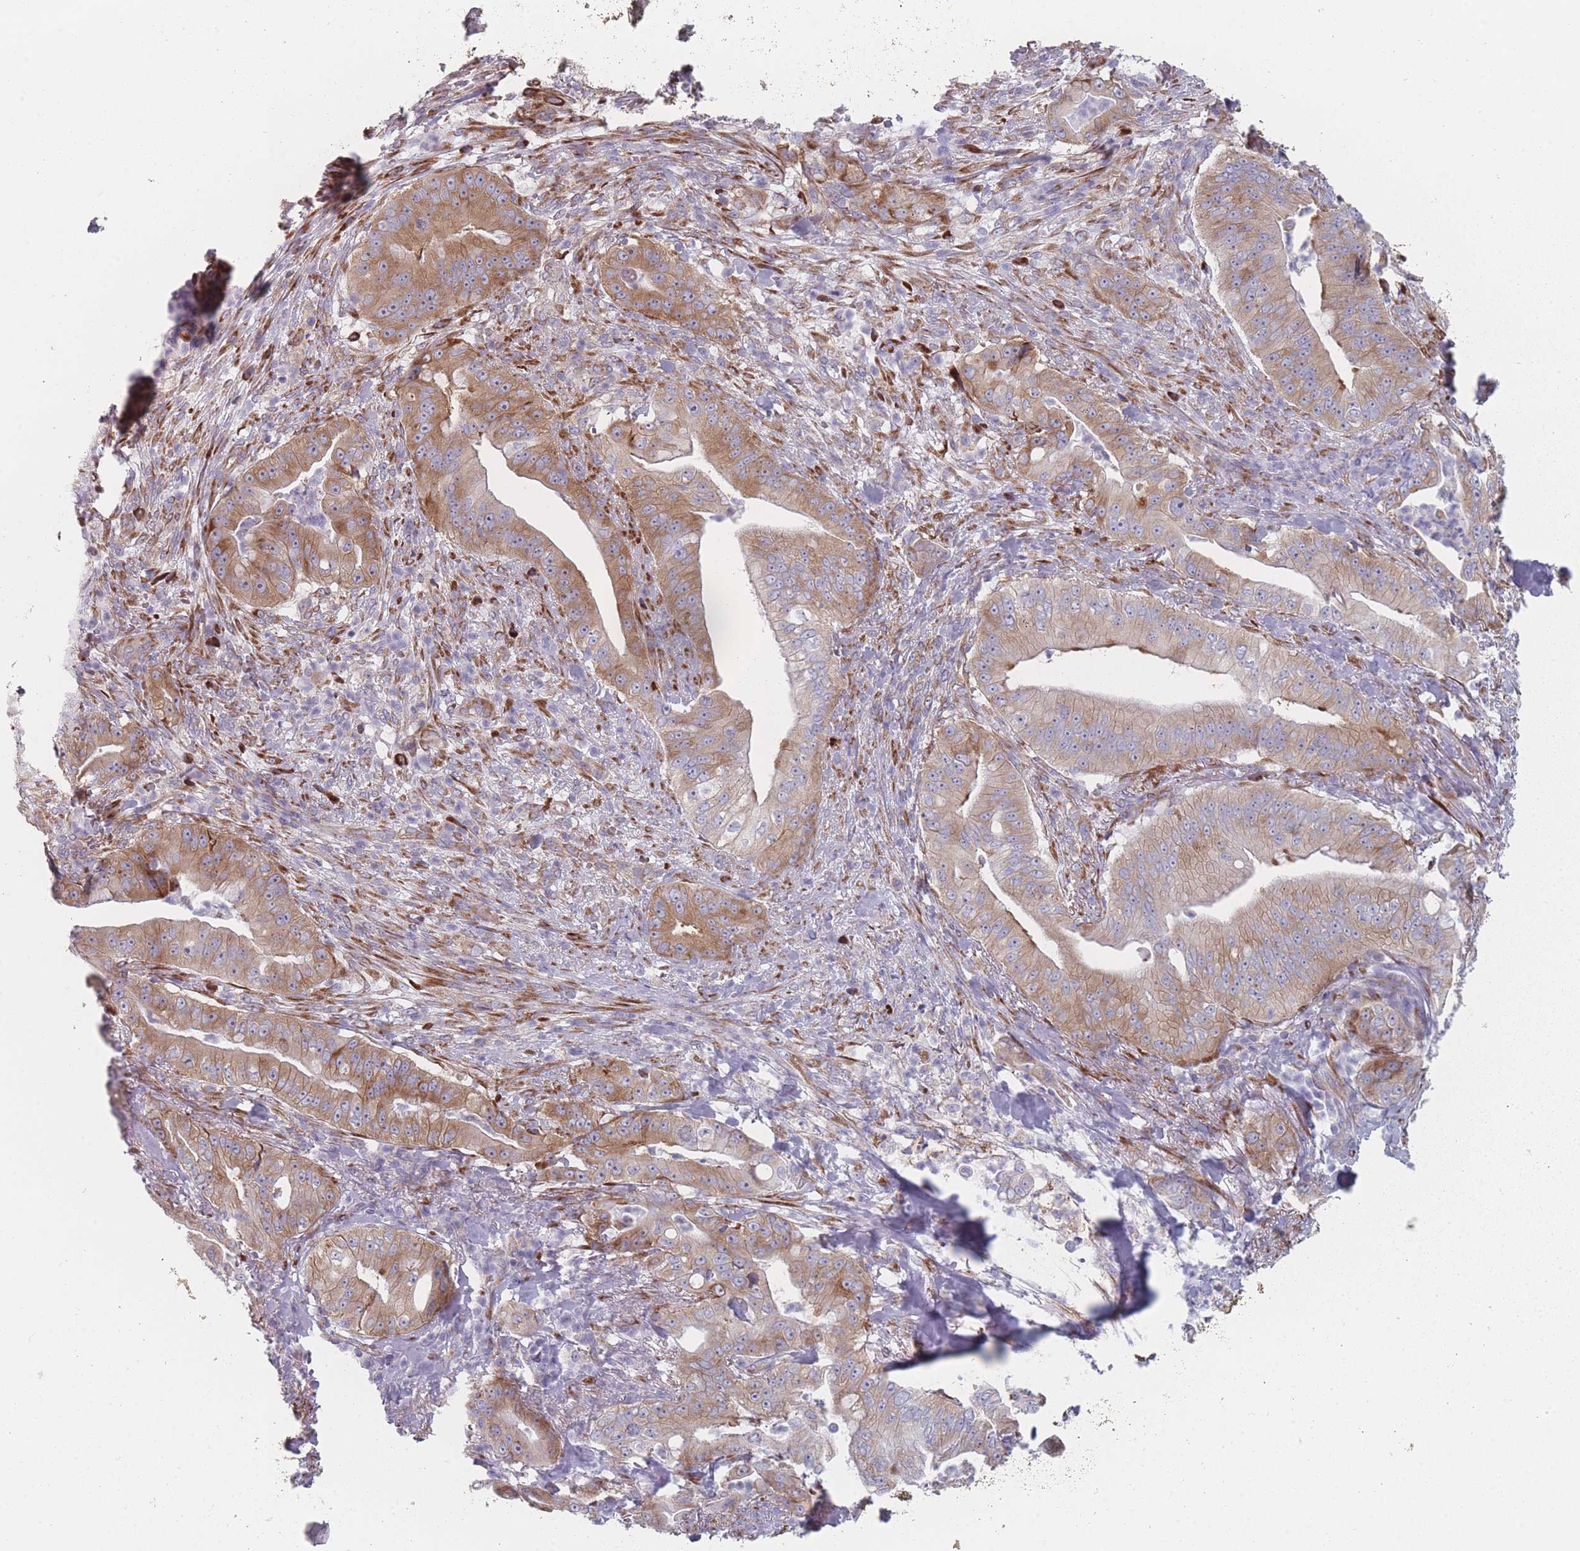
{"staining": {"intensity": "moderate", "quantity": ">75%", "location": "cytoplasmic/membranous"}, "tissue": "pancreatic cancer", "cell_type": "Tumor cells", "image_type": "cancer", "snomed": [{"axis": "morphology", "description": "Adenocarcinoma, NOS"}, {"axis": "topography", "description": "Pancreas"}], "caption": "This is an image of immunohistochemistry (IHC) staining of pancreatic adenocarcinoma, which shows moderate staining in the cytoplasmic/membranous of tumor cells.", "gene": "CACNG5", "patient": {"sex": "male", "age": 71}}